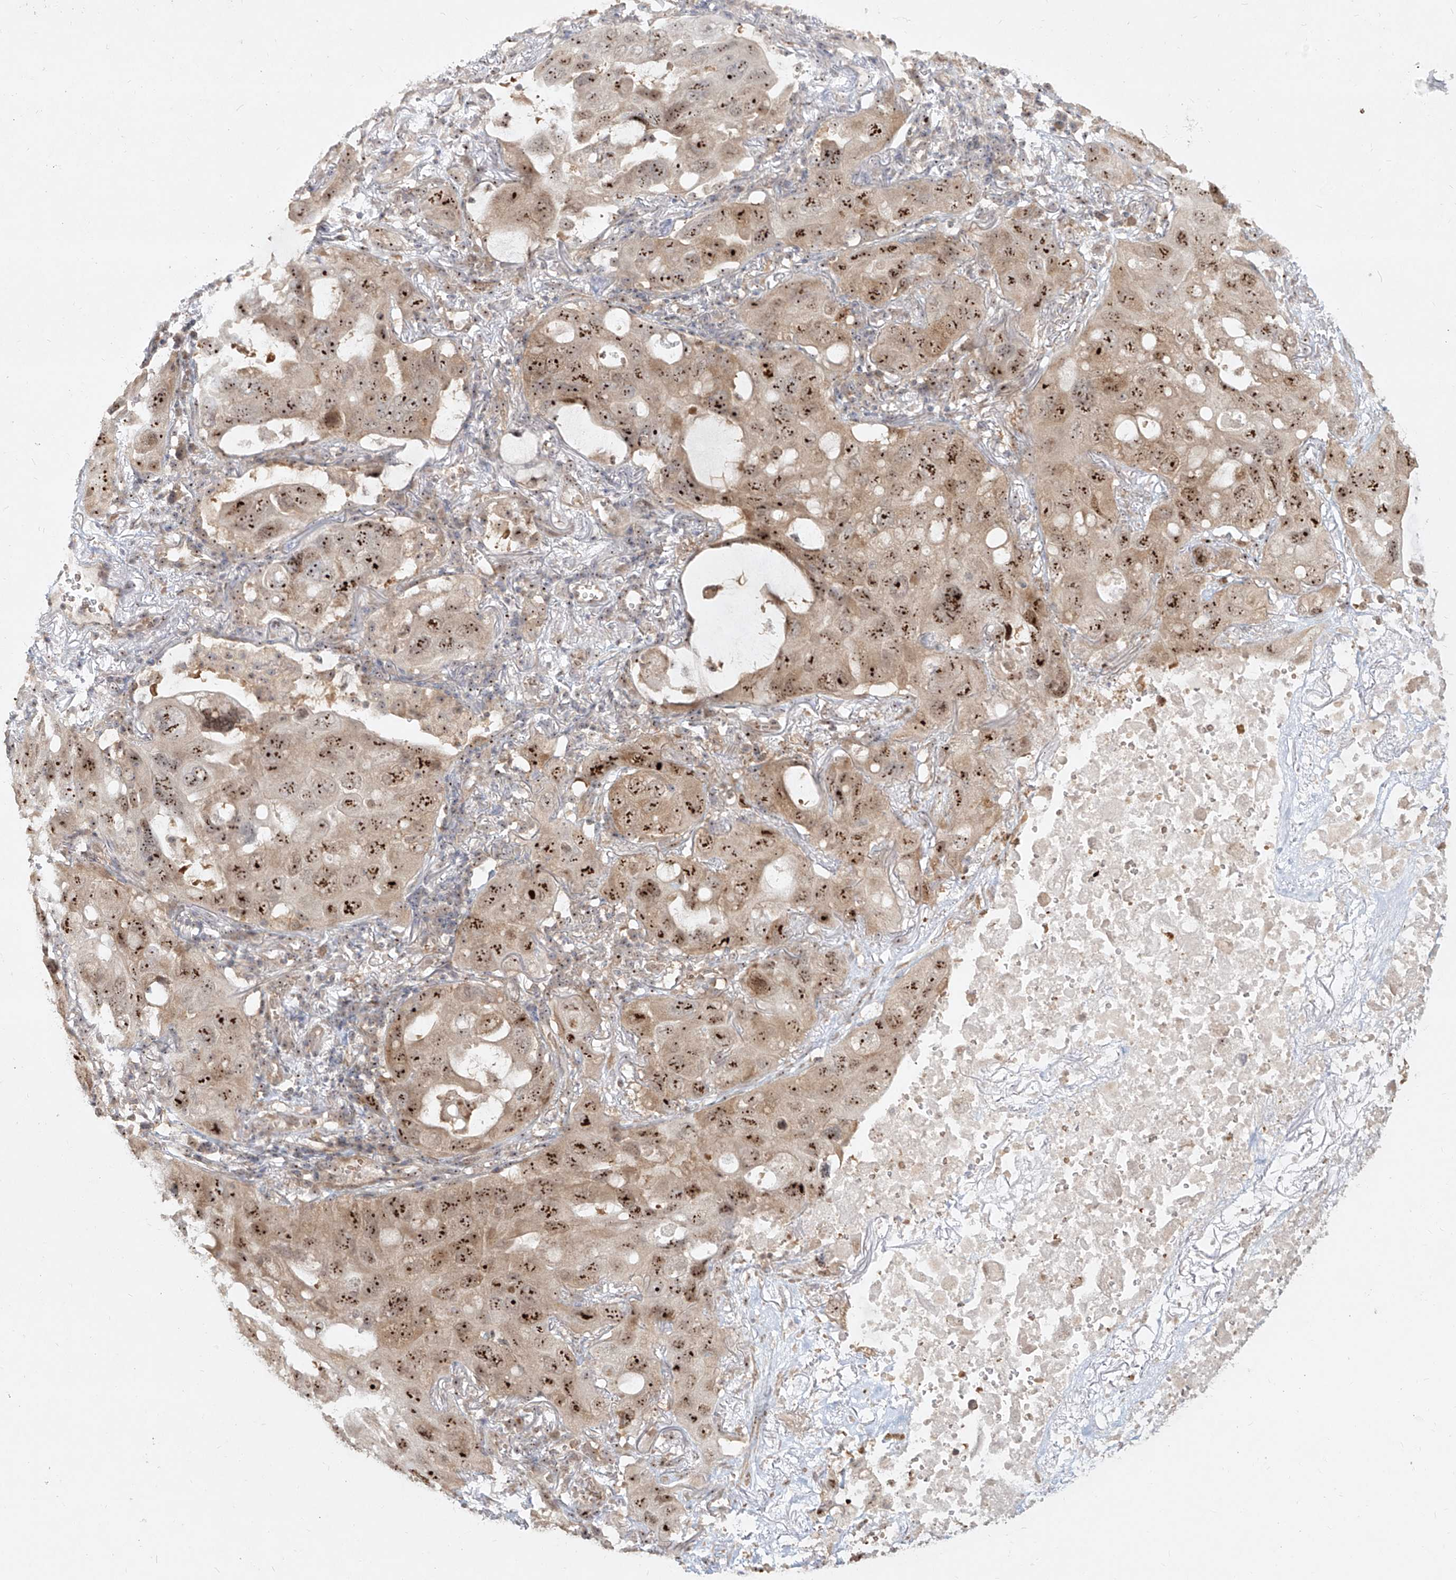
{"staining": {"intensity": "moderate", "quantity": ">75%", "location": "nuclear"}, "tissue": "lung cancer", "cell_type": "Tumor cells", "image_type": "cancer", "snomed": [{"axis": "morphology", "description": "Squamous cell carcinoma, NOS"}, {"axis": "topography", "description": "Lung"}], "caption": "Protein staining exhibits moderate nuclear staining in approximately >75% of tumor cells in lung squamous cell carcinoma. The staining is performed using DAB brown chromogen to label protein expression. The nuclei are counter-stained blue using hematoxylin.", "gene": "BYSL", "patient": {"sex": "female", "age": 73}}